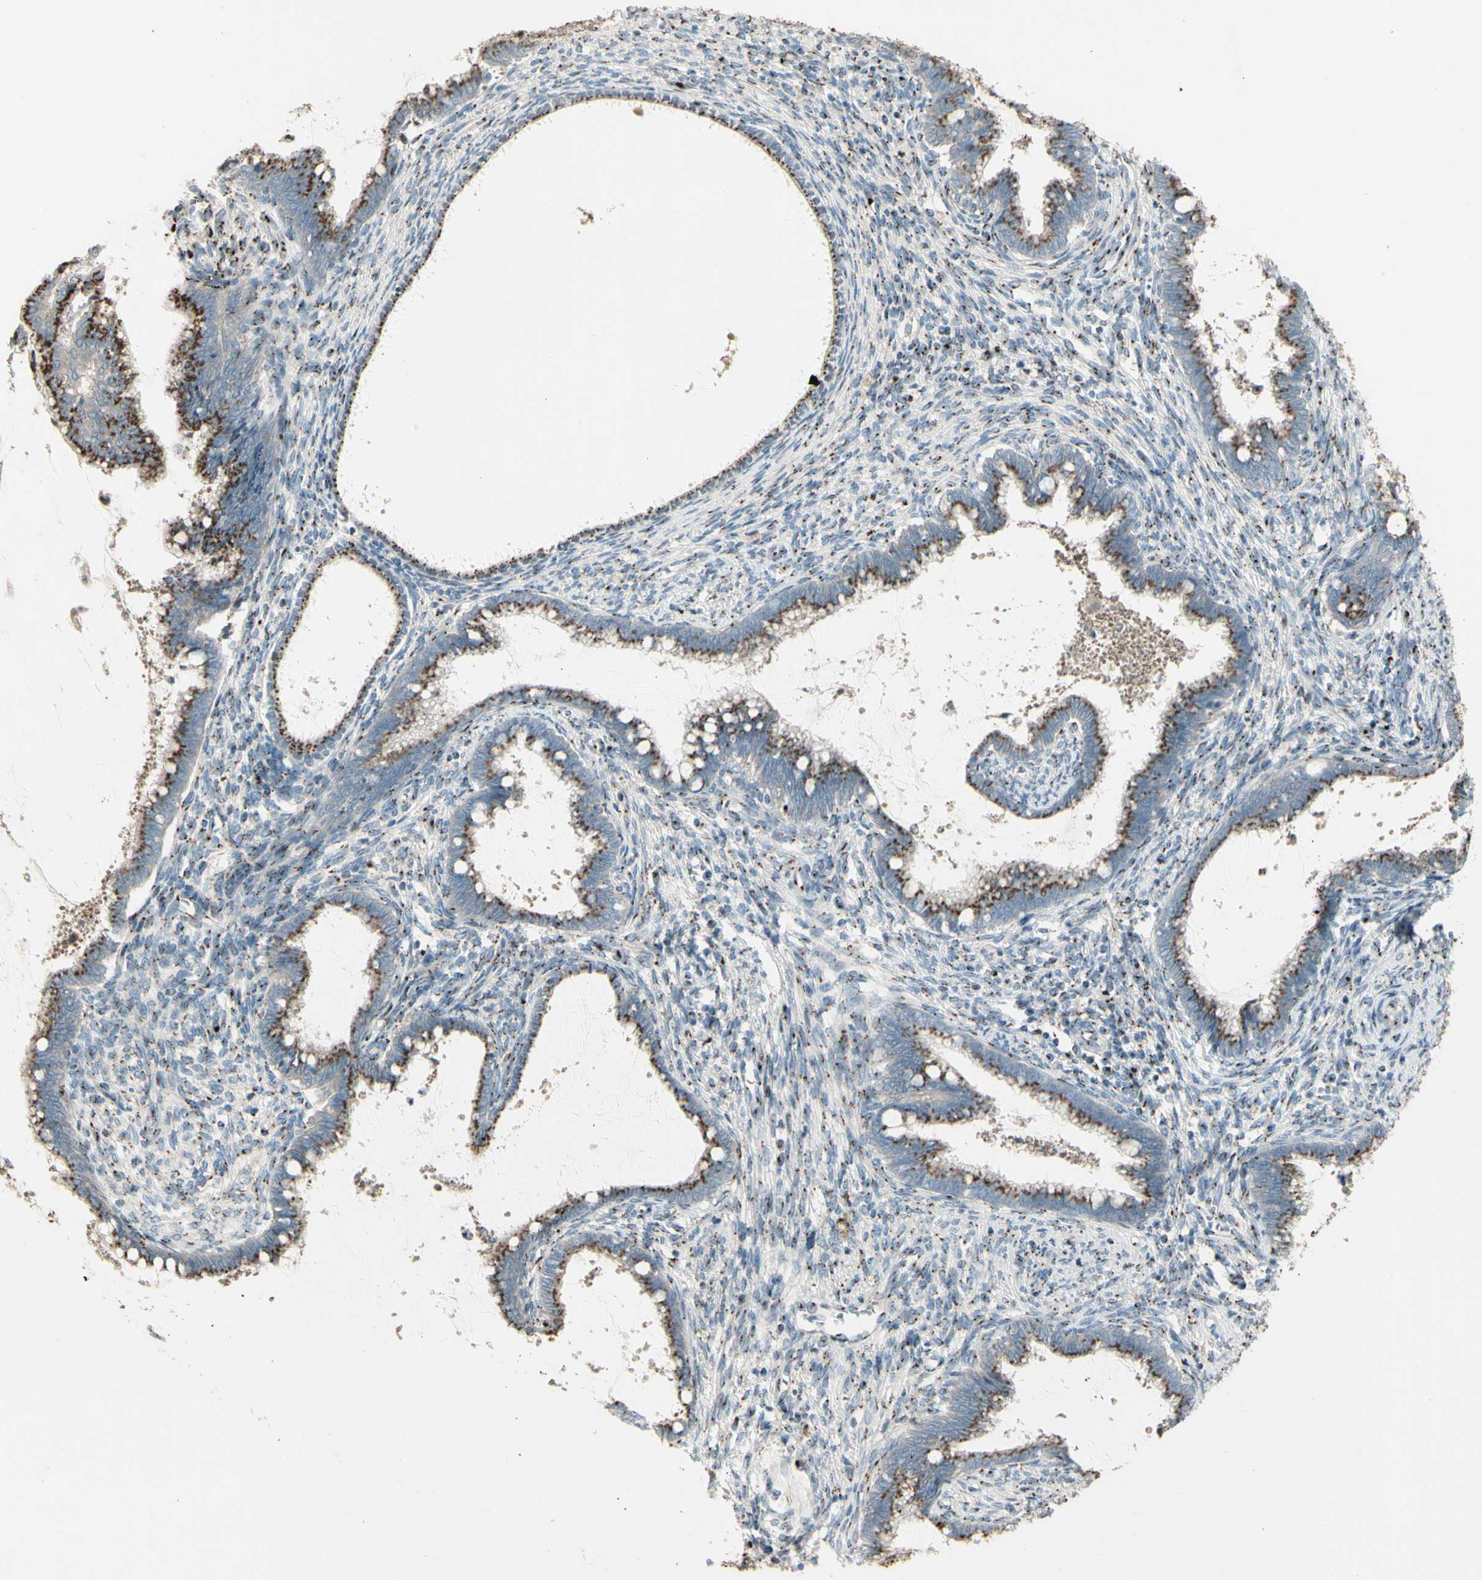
{"staining": {"intensity": "moderate", "quantity": ">75%", "location": "cytoplasmic/membranous"}, "tissue": "cervical cancer", "cell_type": "Tumor cells", "image_type": "cancer", "snomed": [{"axis": "morphology", "description": "Adenocarcinoma, NOS"}, {"axis": "topography", "description": "Cervix"}], "caption": "Immunohistochemical staining of adenocarcinoma (cervical) reveals moderate cytoplasmic/membranous protein positivity in about >75% of tumor cells.", "gene": "BPNT2", "patient": {"sex": "female", "age": 44}}